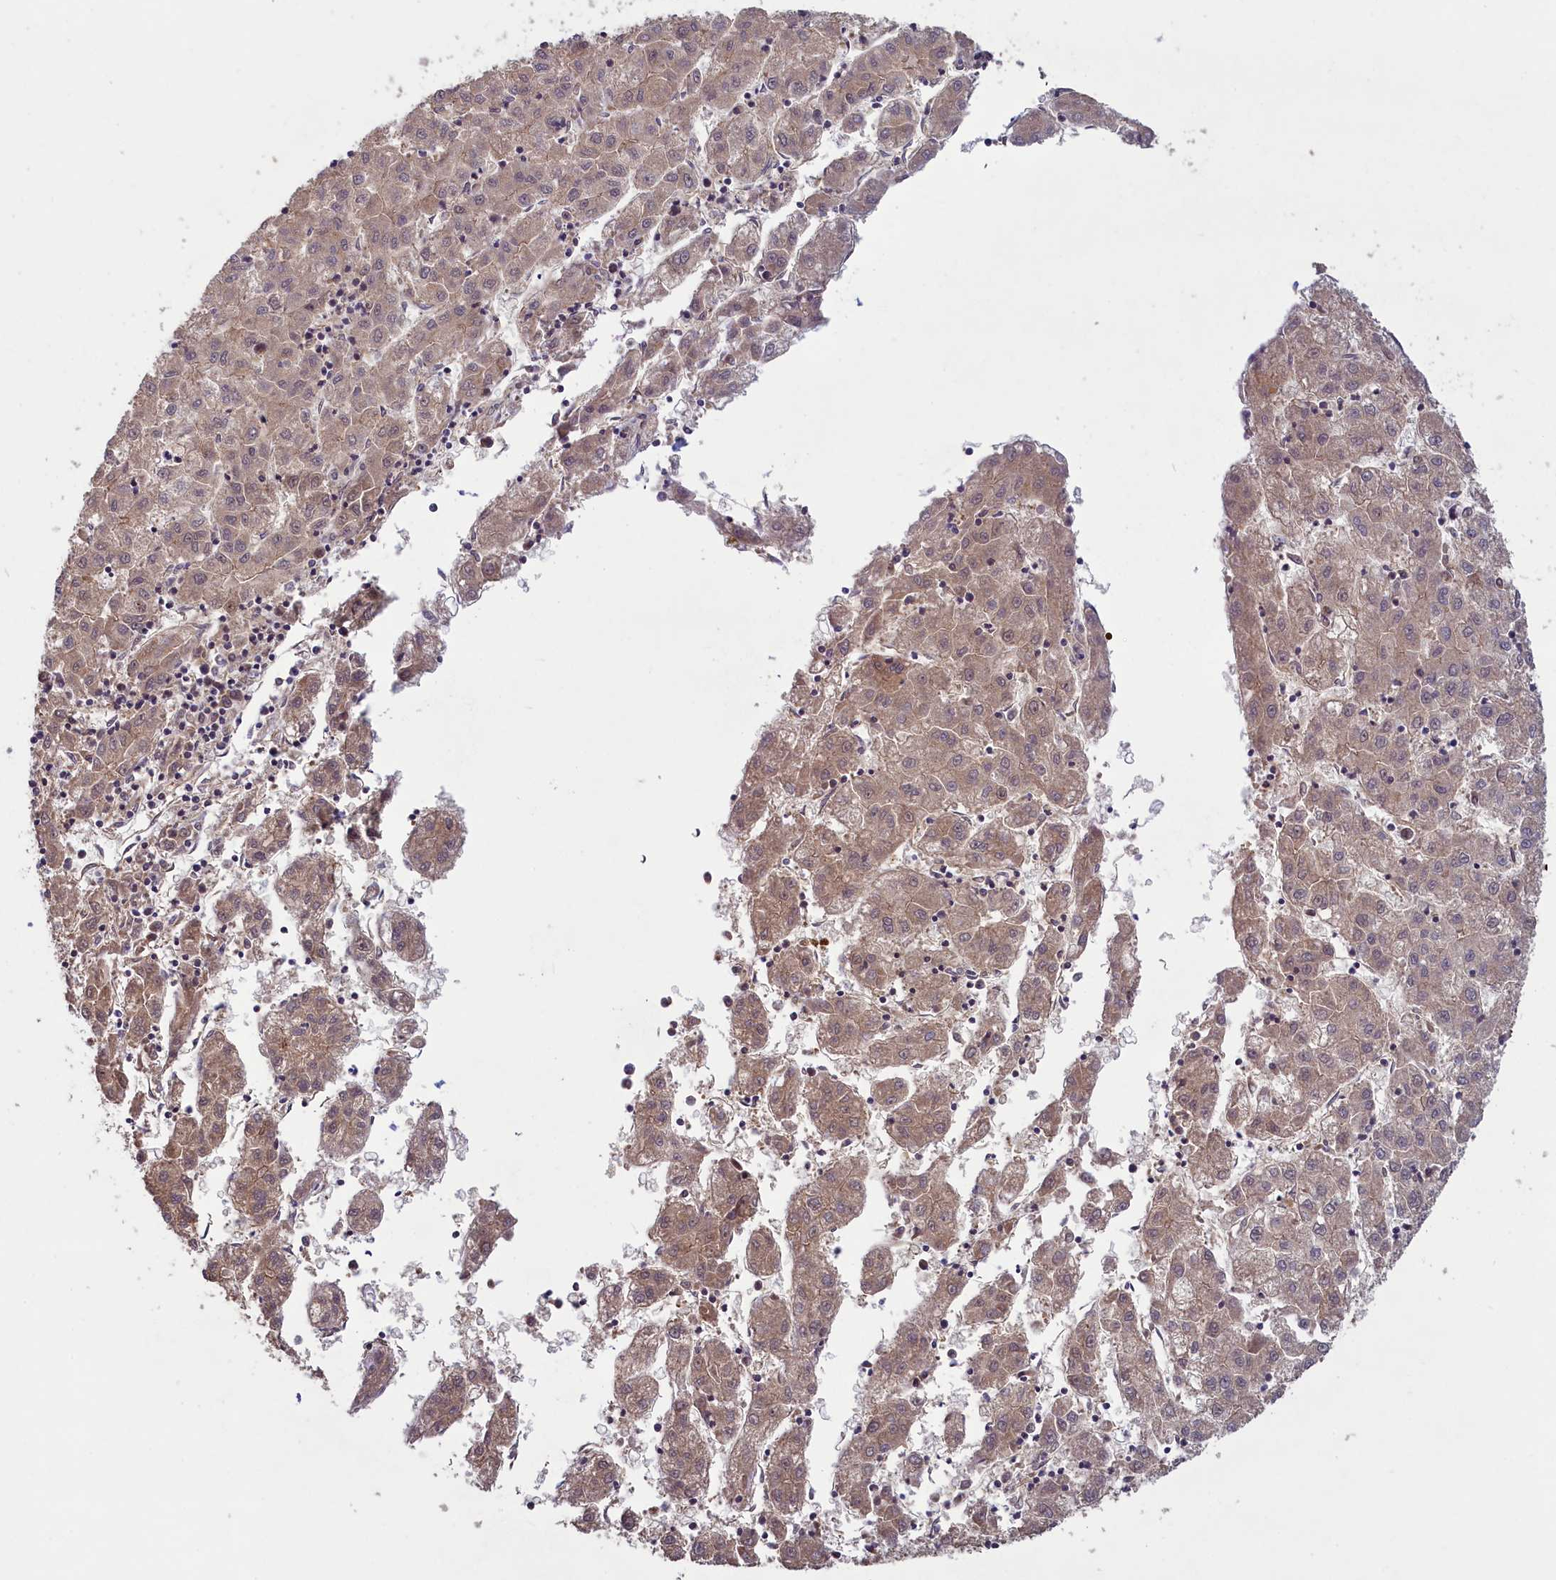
{"staining": {"intensity": "weak", "quantity": "25%-75%", "location": "cytoplasmic/membranous"}, "tissue": "liver cancer", "cell_type": "Tumor cells", "image_type": "cancer", "snomed": [{"axis": "morphology", "description": "Carcinoma, Hepatocellular, NOS"}, {"axis": "topography", "description": "Liver"}], "caption": "Immunohistochemical staining of liver cancer exhibits low levels of weak cytoplasmic/membranous positivity in approximately 25%-75% of tumor cells.", "gene": "CIAO2B", "patient": {"sex": "male", "age": 72}}